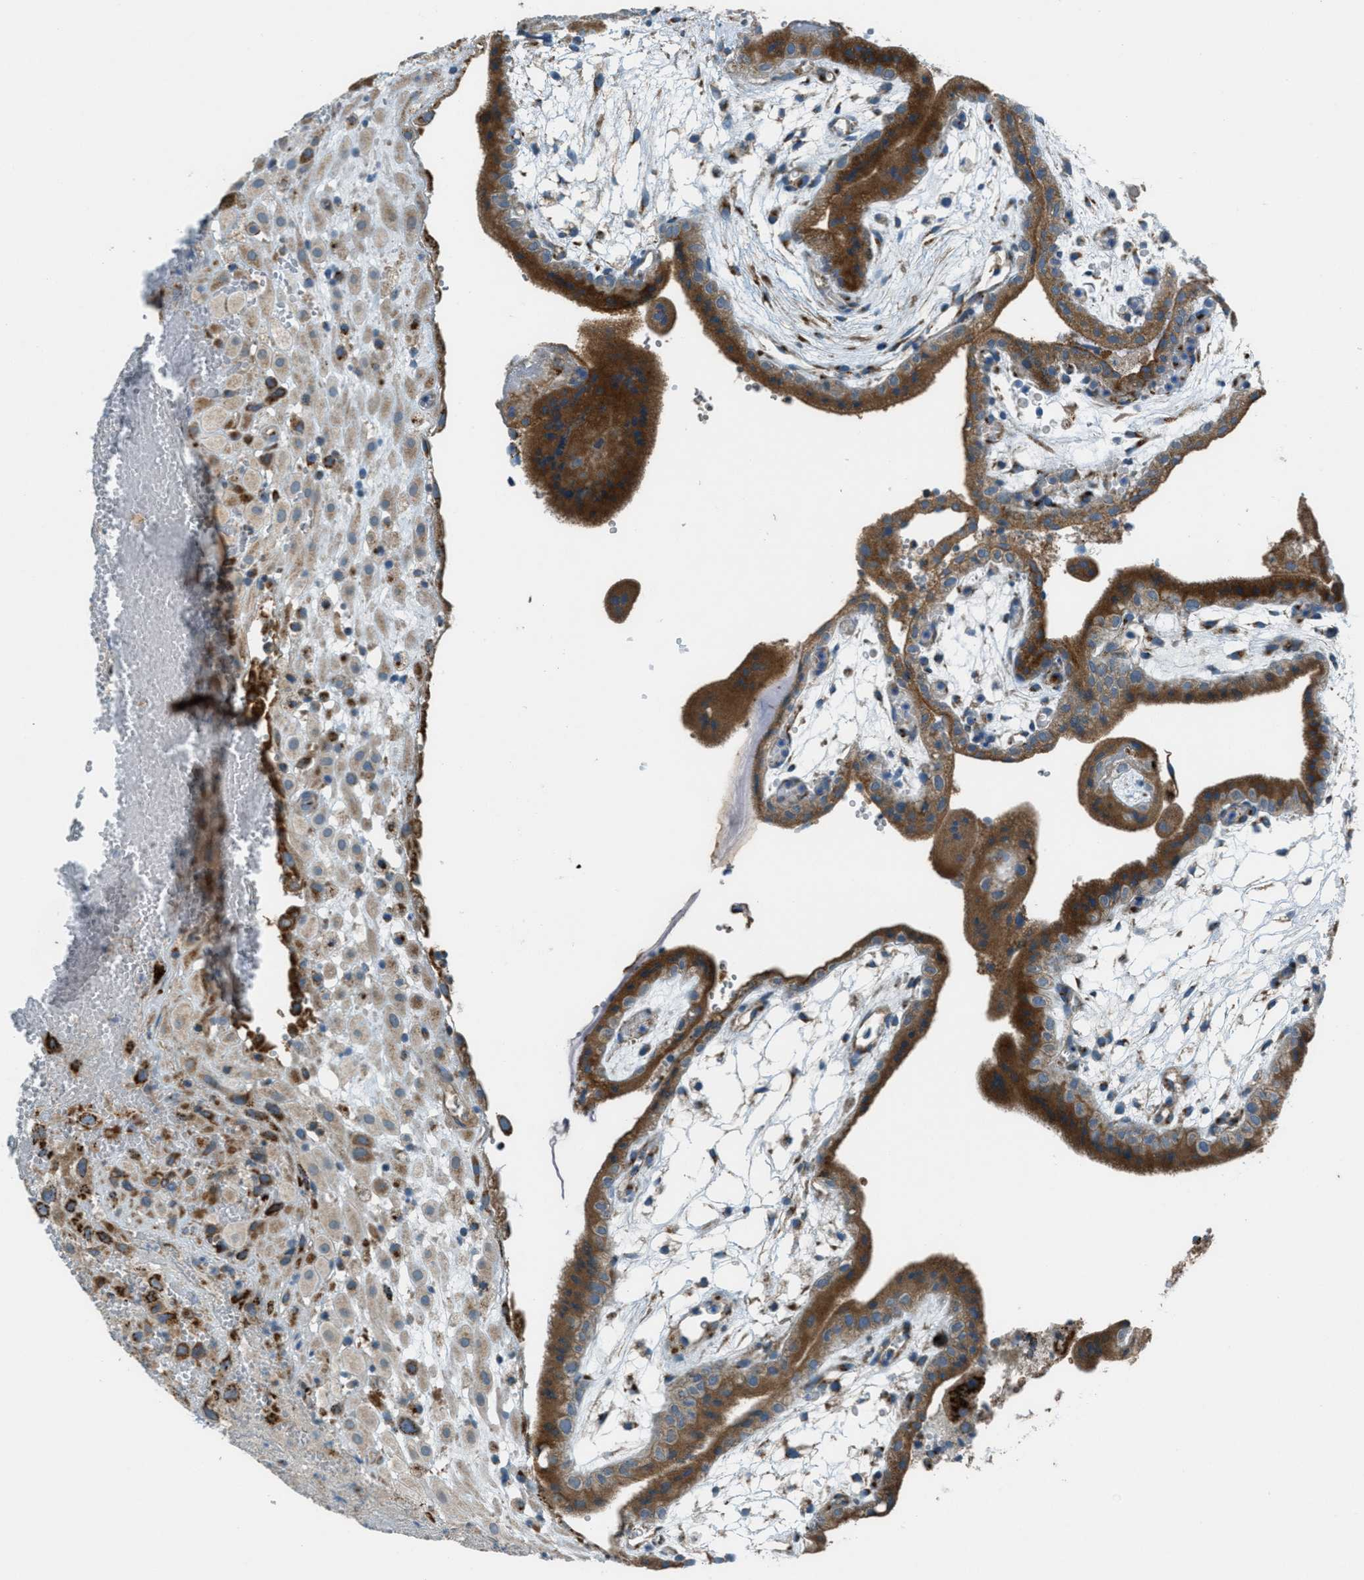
{"staining": {"intensity": "weak", "quantity": ">75%", "location": "cytoplasmic/membranous"}, "tissue": "placenta", "cell_type": "Decidual cells", "image_type": "normal", "snomed": [{"axis": "morphology", "description": "Normal tissue, NOS"}, {"axis": "topography", "description": "Placenta"}], "caption": "A high-resolution image shows IHC staining of unremarkable placenta, which shows weak cytoplasmic/membranous expression in about >75% of decidual cells. The staining was performed using DAB (3,3'-diaminobenzidine), with brown indicating positive protein expression. Nuclei are stained blue with hematoxylin.", "gene": "BCKDK", "patient": {"sex": "female", "age": 18}}